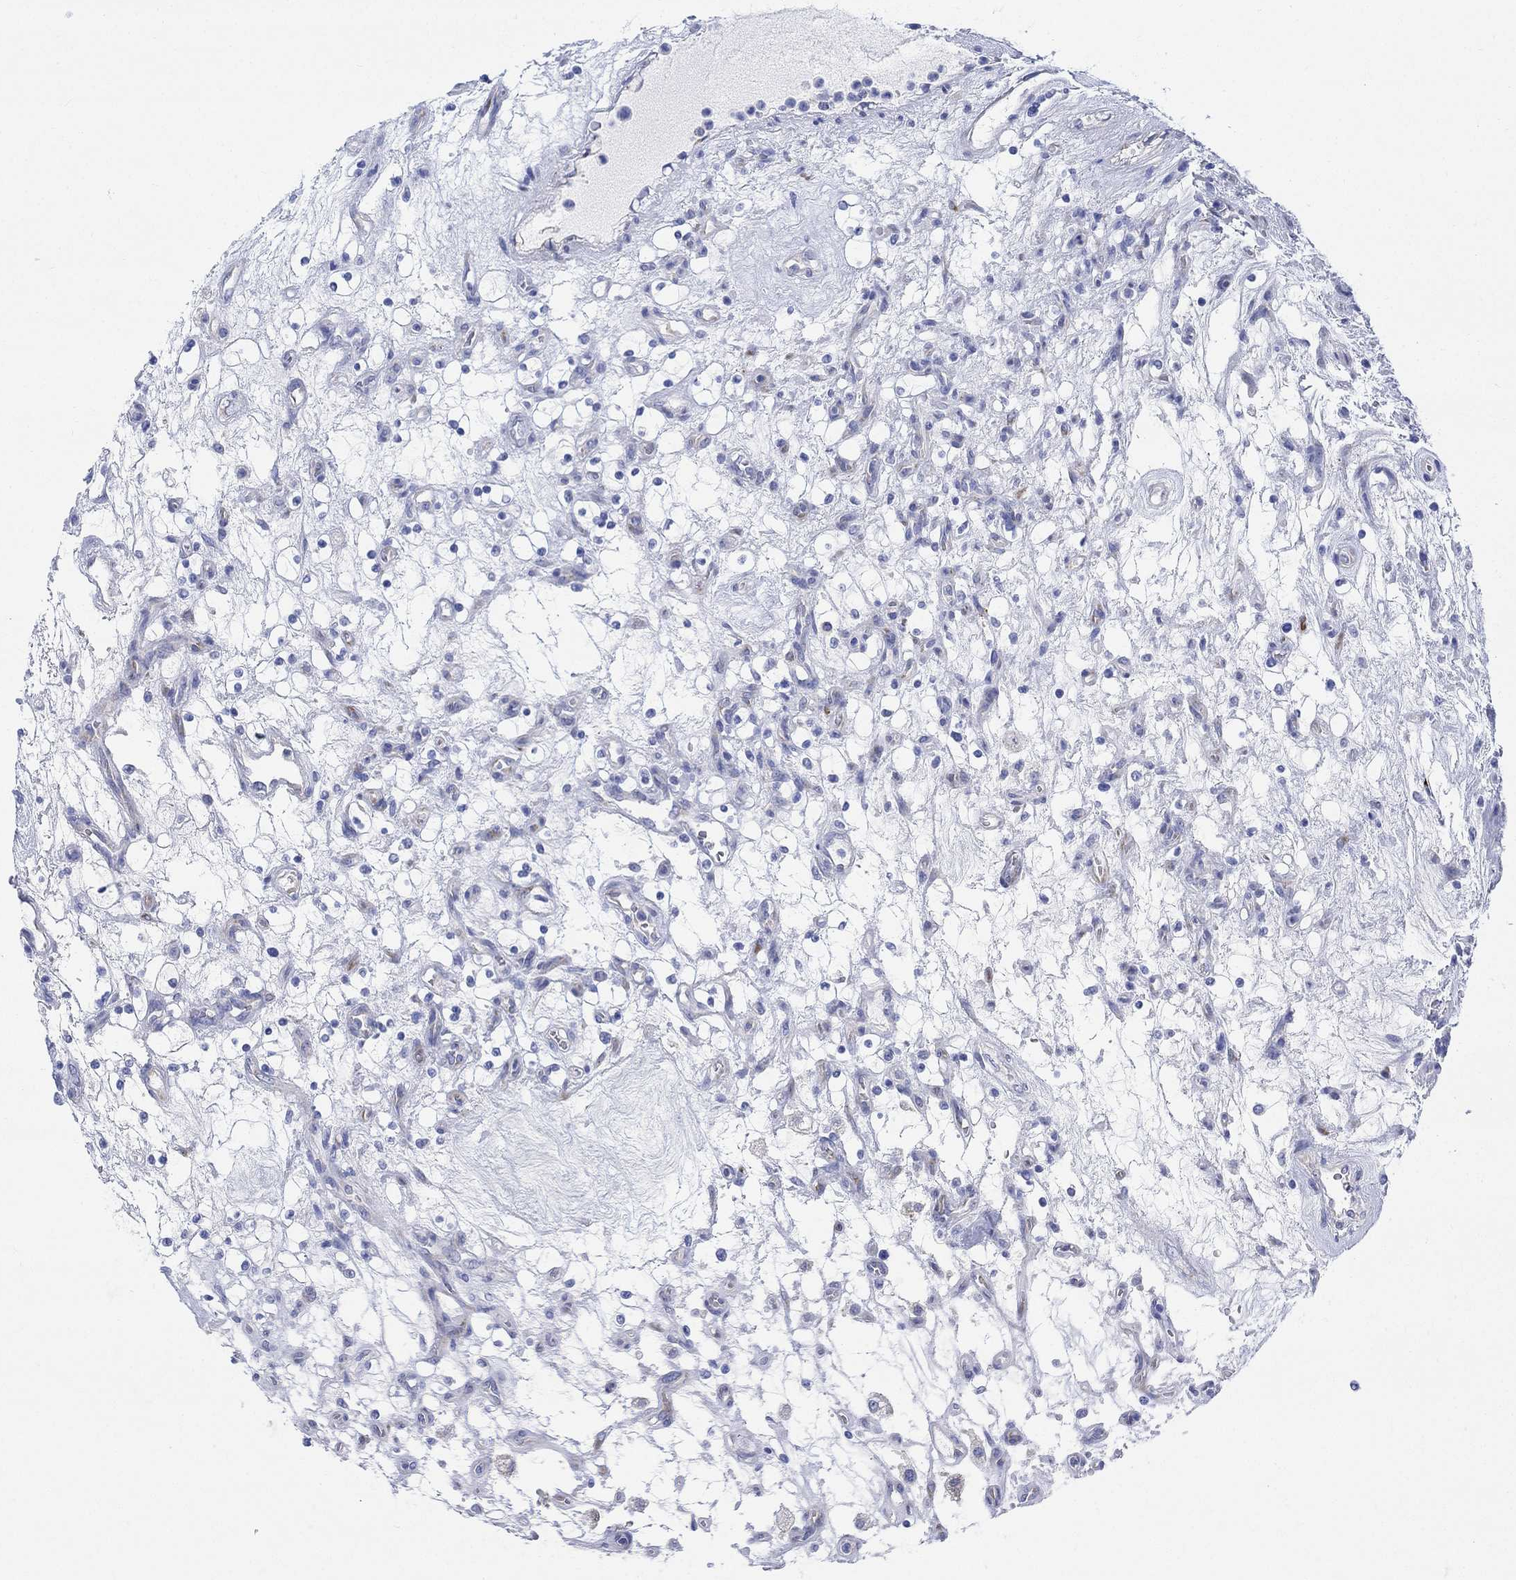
{"staining": {"intensity": "negative", "quantity": "none", "location": "none"}, "tissue": "renal cancer", "cell_type": "Tumor cells", "image_type": "cancer", "snomed": [{"axis": "morphology", "description": "Adenocarcinoma, NOS"}, {"axis": "topography", "description": "Kidney"}], "caption": "The image reveals no staining of tumor cells in adenocarcinoma (renal).", "gene": "MYL1", "patient": {"sex": "female", "age": 69}}